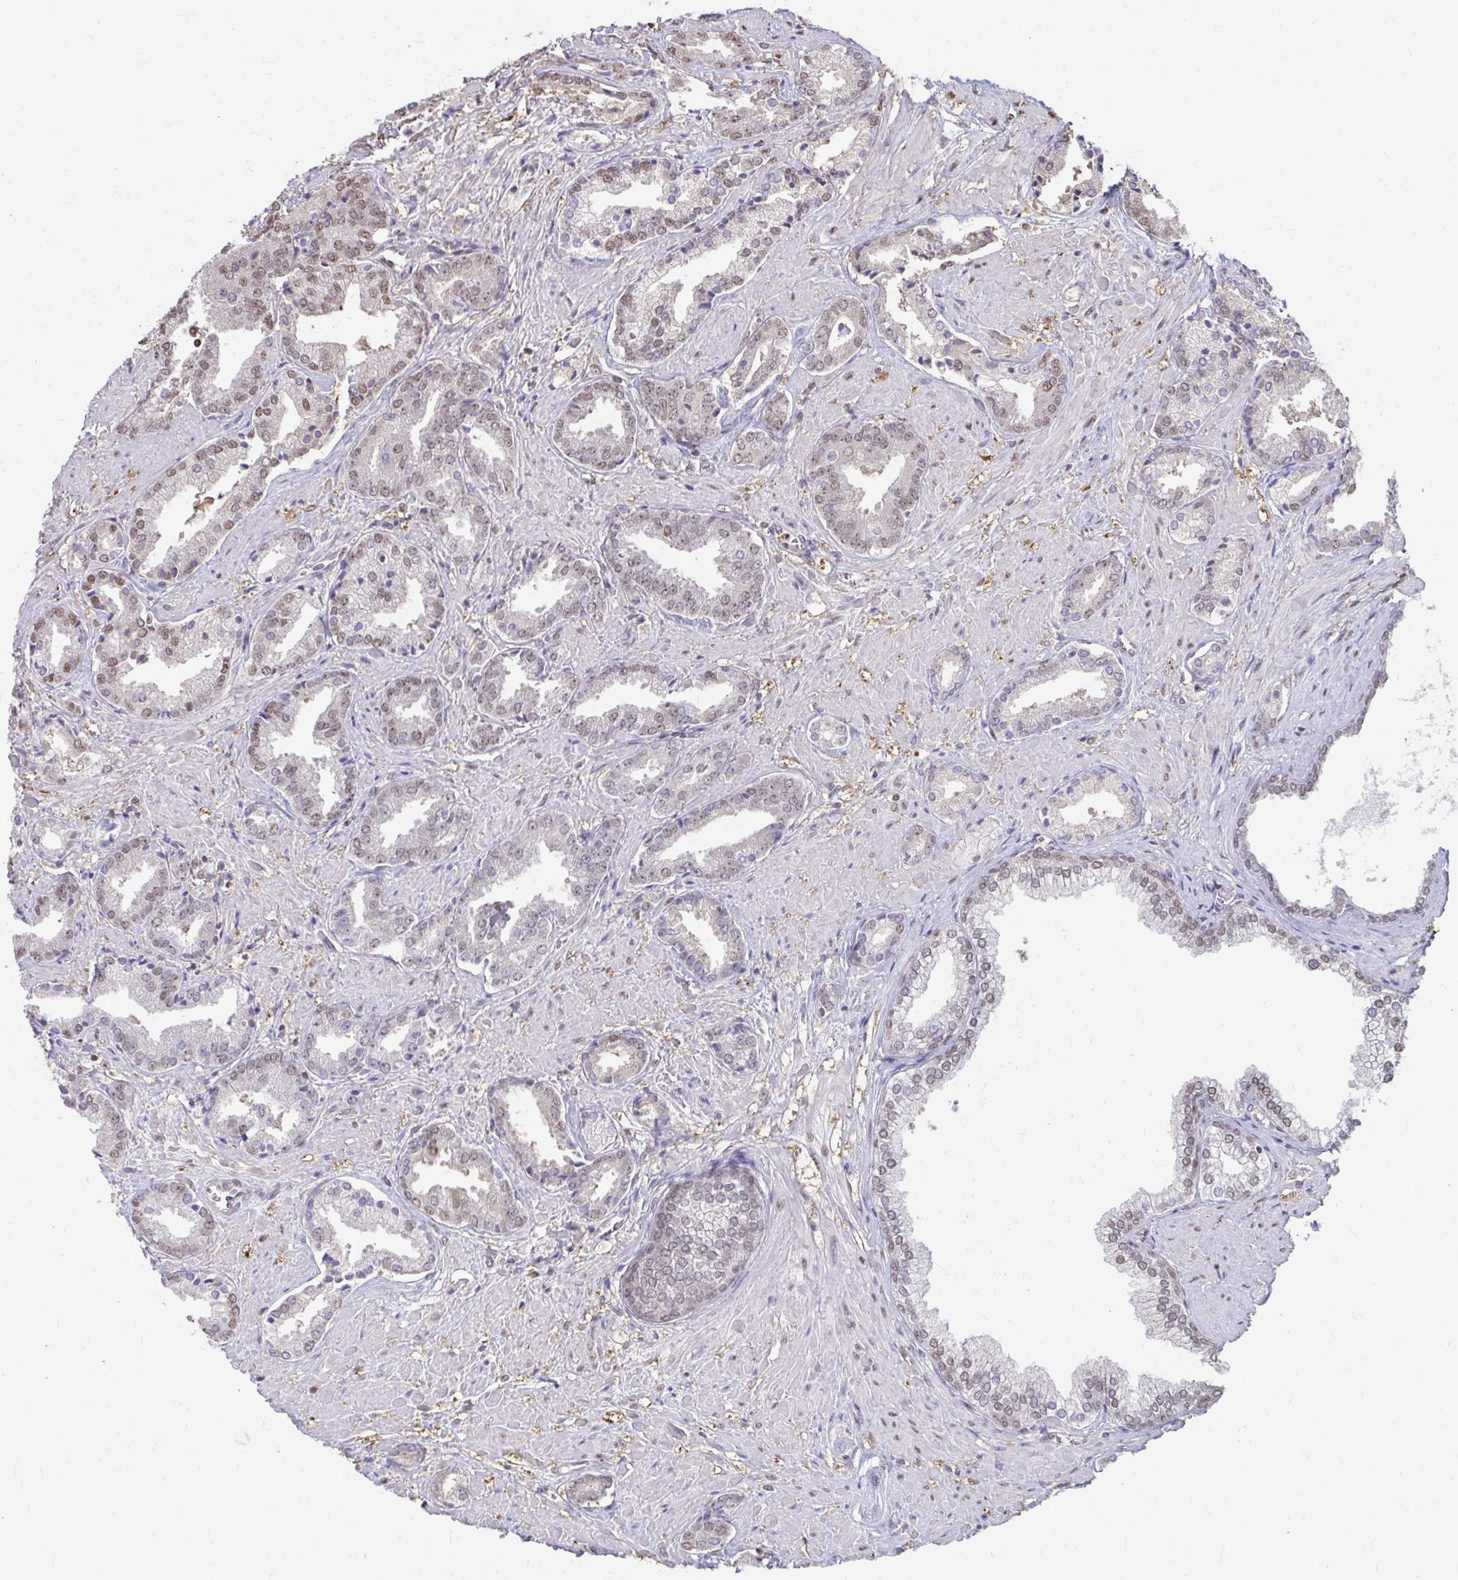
{"staining": {"intensity": "weak", "quantity": "25%-75%", "location": "nuclear"}, "tissue": "prostate cancer", "cell_type": "Tumor cells", "image_type": "cancer", "snomed": [{"axis": "morphology", "description": "Adenocarcinoma, High grade"}, {"axis": "topography", "description": "Prostate"}], "caption": "This micrograph shows prostate cancer (high-grade adenocarcinoma) stained with immunohistochemistry (IHC) to label a protein in brown. The nuclear of tumor cells show weak positivity for the protein. Nuclei are counter-stained blue.", "gene": "ING4", "patient": {"sex": "male", "age": 56}}